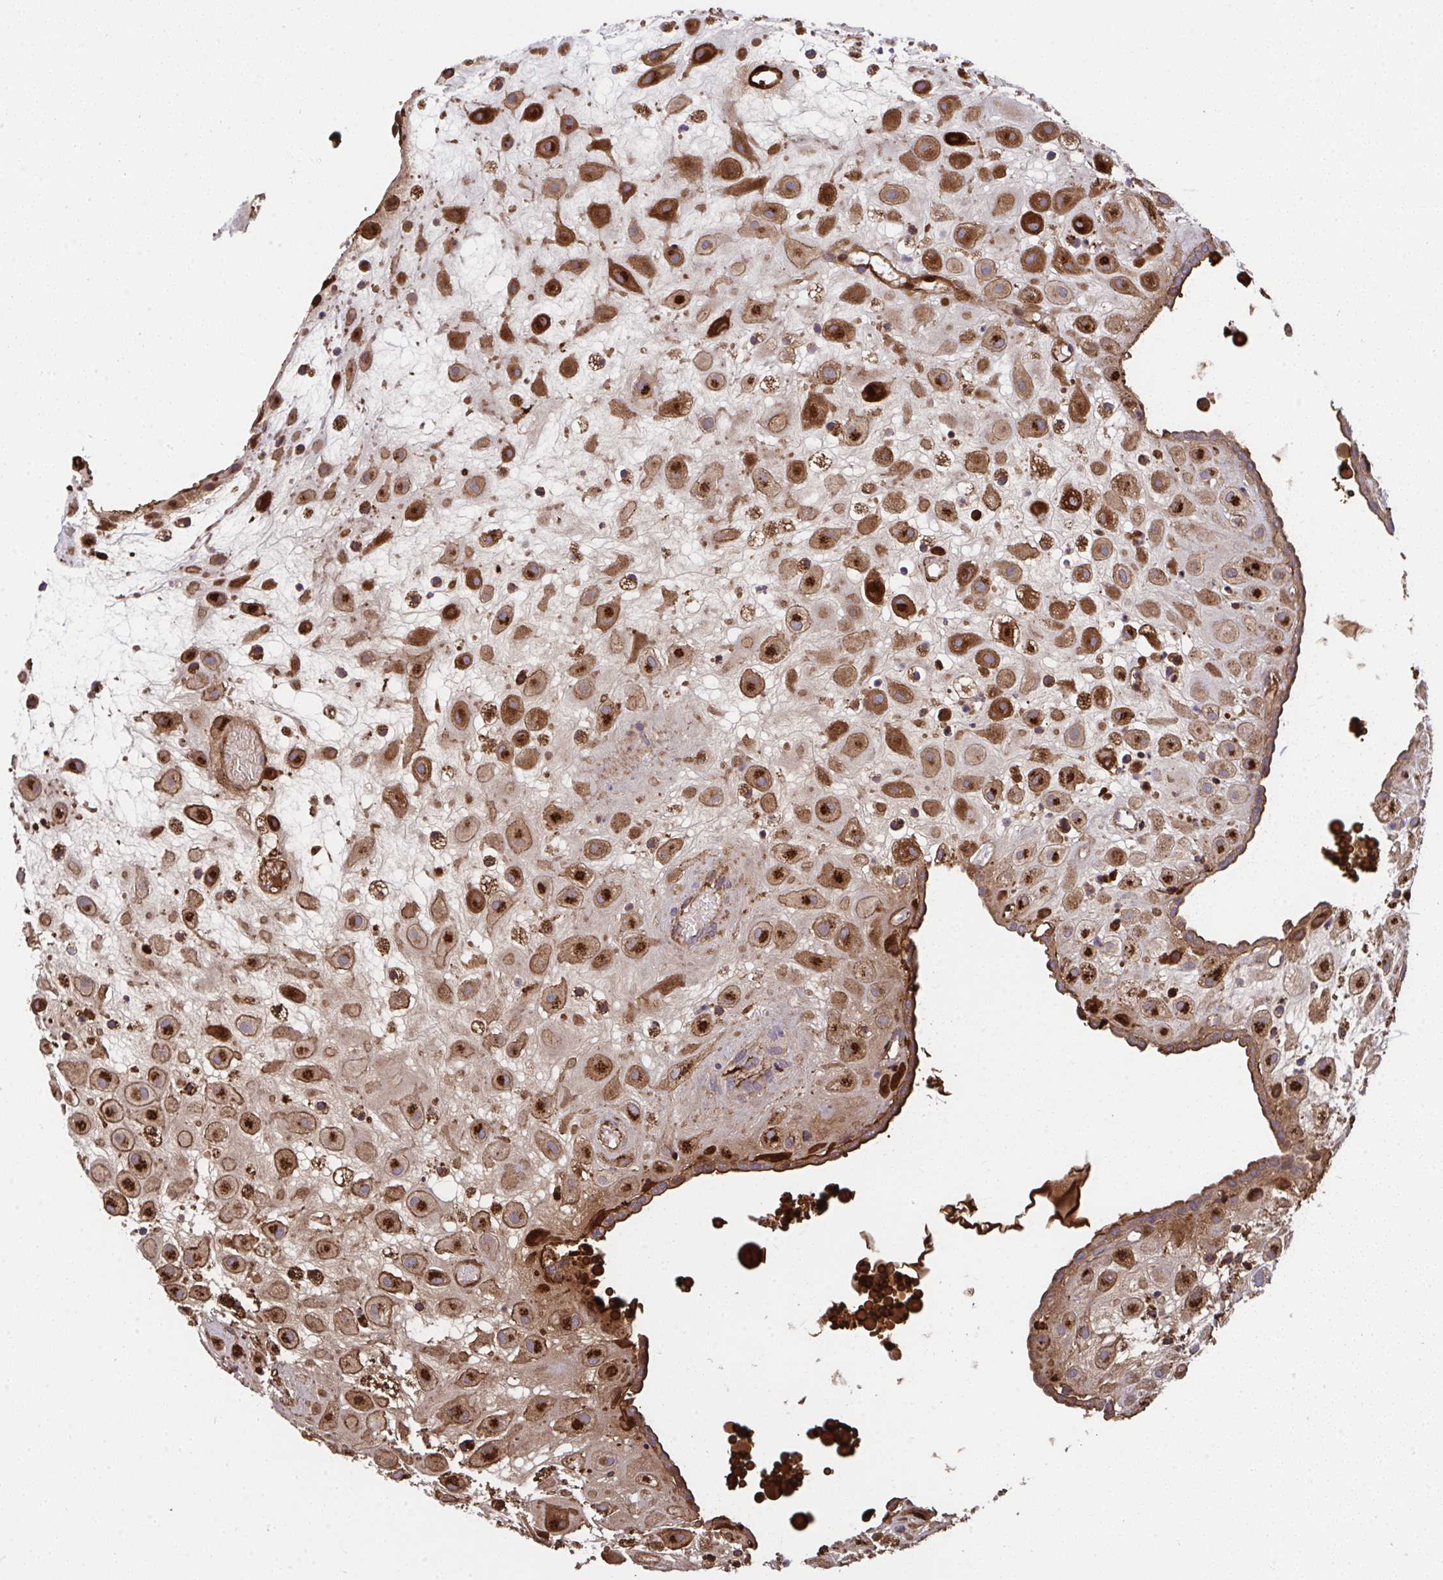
{"staining": {"intensity": "strong", "quantity": ">75%", "location": "cytoplasmic/membranous,nuclear"}, "tissue": "placenta", "cell_type": "Decidual cells", "image_type": "normal", "snomed": [{"axis": "morphology", "description": "Normal tissue, NOS"}, {"axis": "topography", "description": "Placenta"}], "caption": "Placenta was stained to show a protein in brown. There is high levels of strong cytoplasmic/membranous,nuclear expression in approximately >75% of decidual cells. (DAB IHC, brown staining for protein, blue staining for nuclei).", "gene": "ZNF696", "patient": {"sex": "female", "age": 24}}